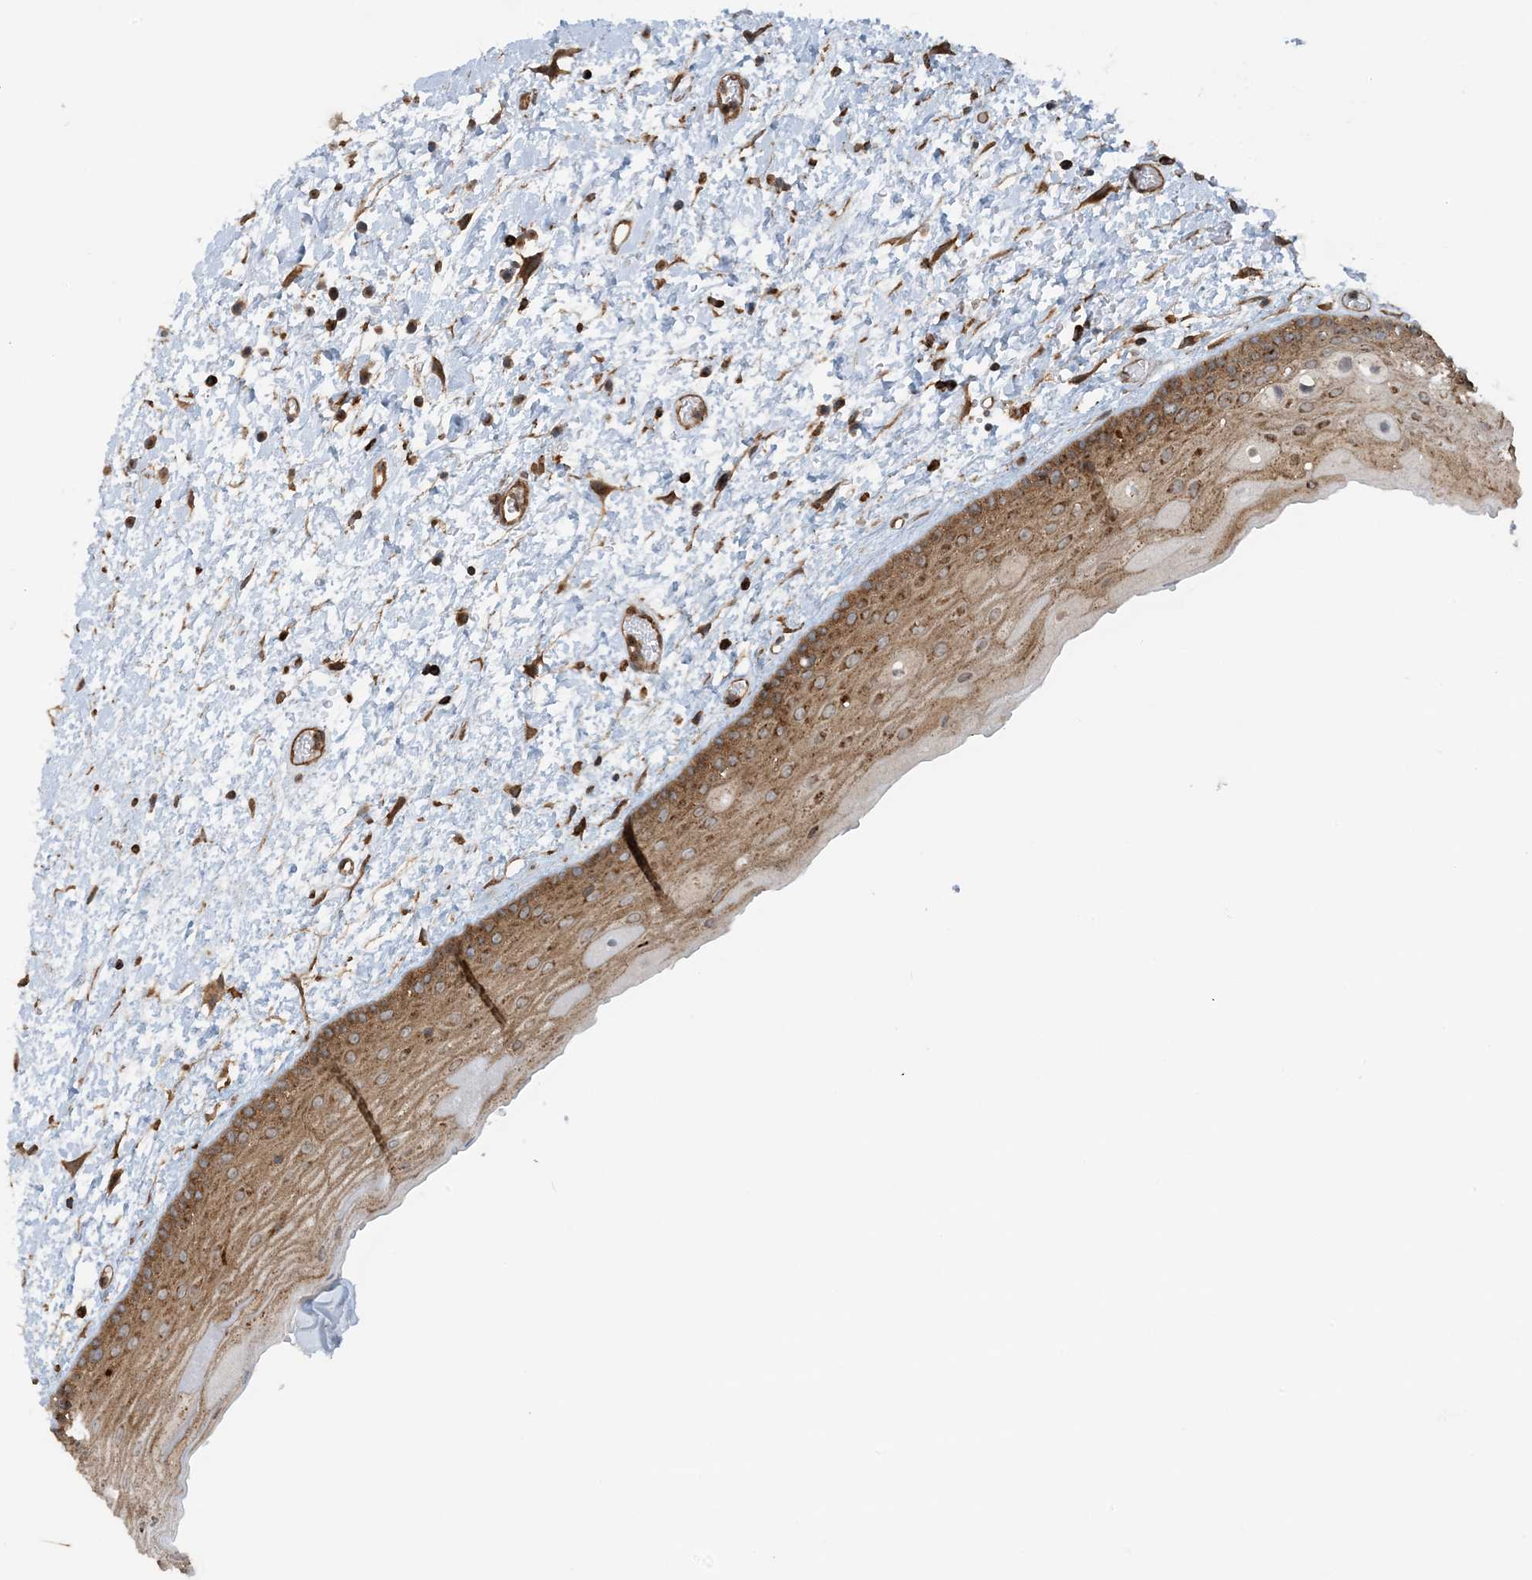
{"staining": {"intensity": "moderate", "quantity": ">75%", "location": "cytoplasmic/membranous"}, "tissue": "oral mucosa", "cell_type": "Squamous epithelial cells", "image_type": "normal", "snomed": [{"axis": "morphology", "description": "Normal tissue, NOS"}, {"axis": "topography", "description": "Oral tissue"}], "caption": "Oral mucosa stained with DAB immunohistochemistry (IHC) reveals medium levels of moderate cytoplasmic/membranous staining in about >75% of squamous epithelial cells.", "gene": "STAM2", "patient": {"sex": "female", "age": 76}}